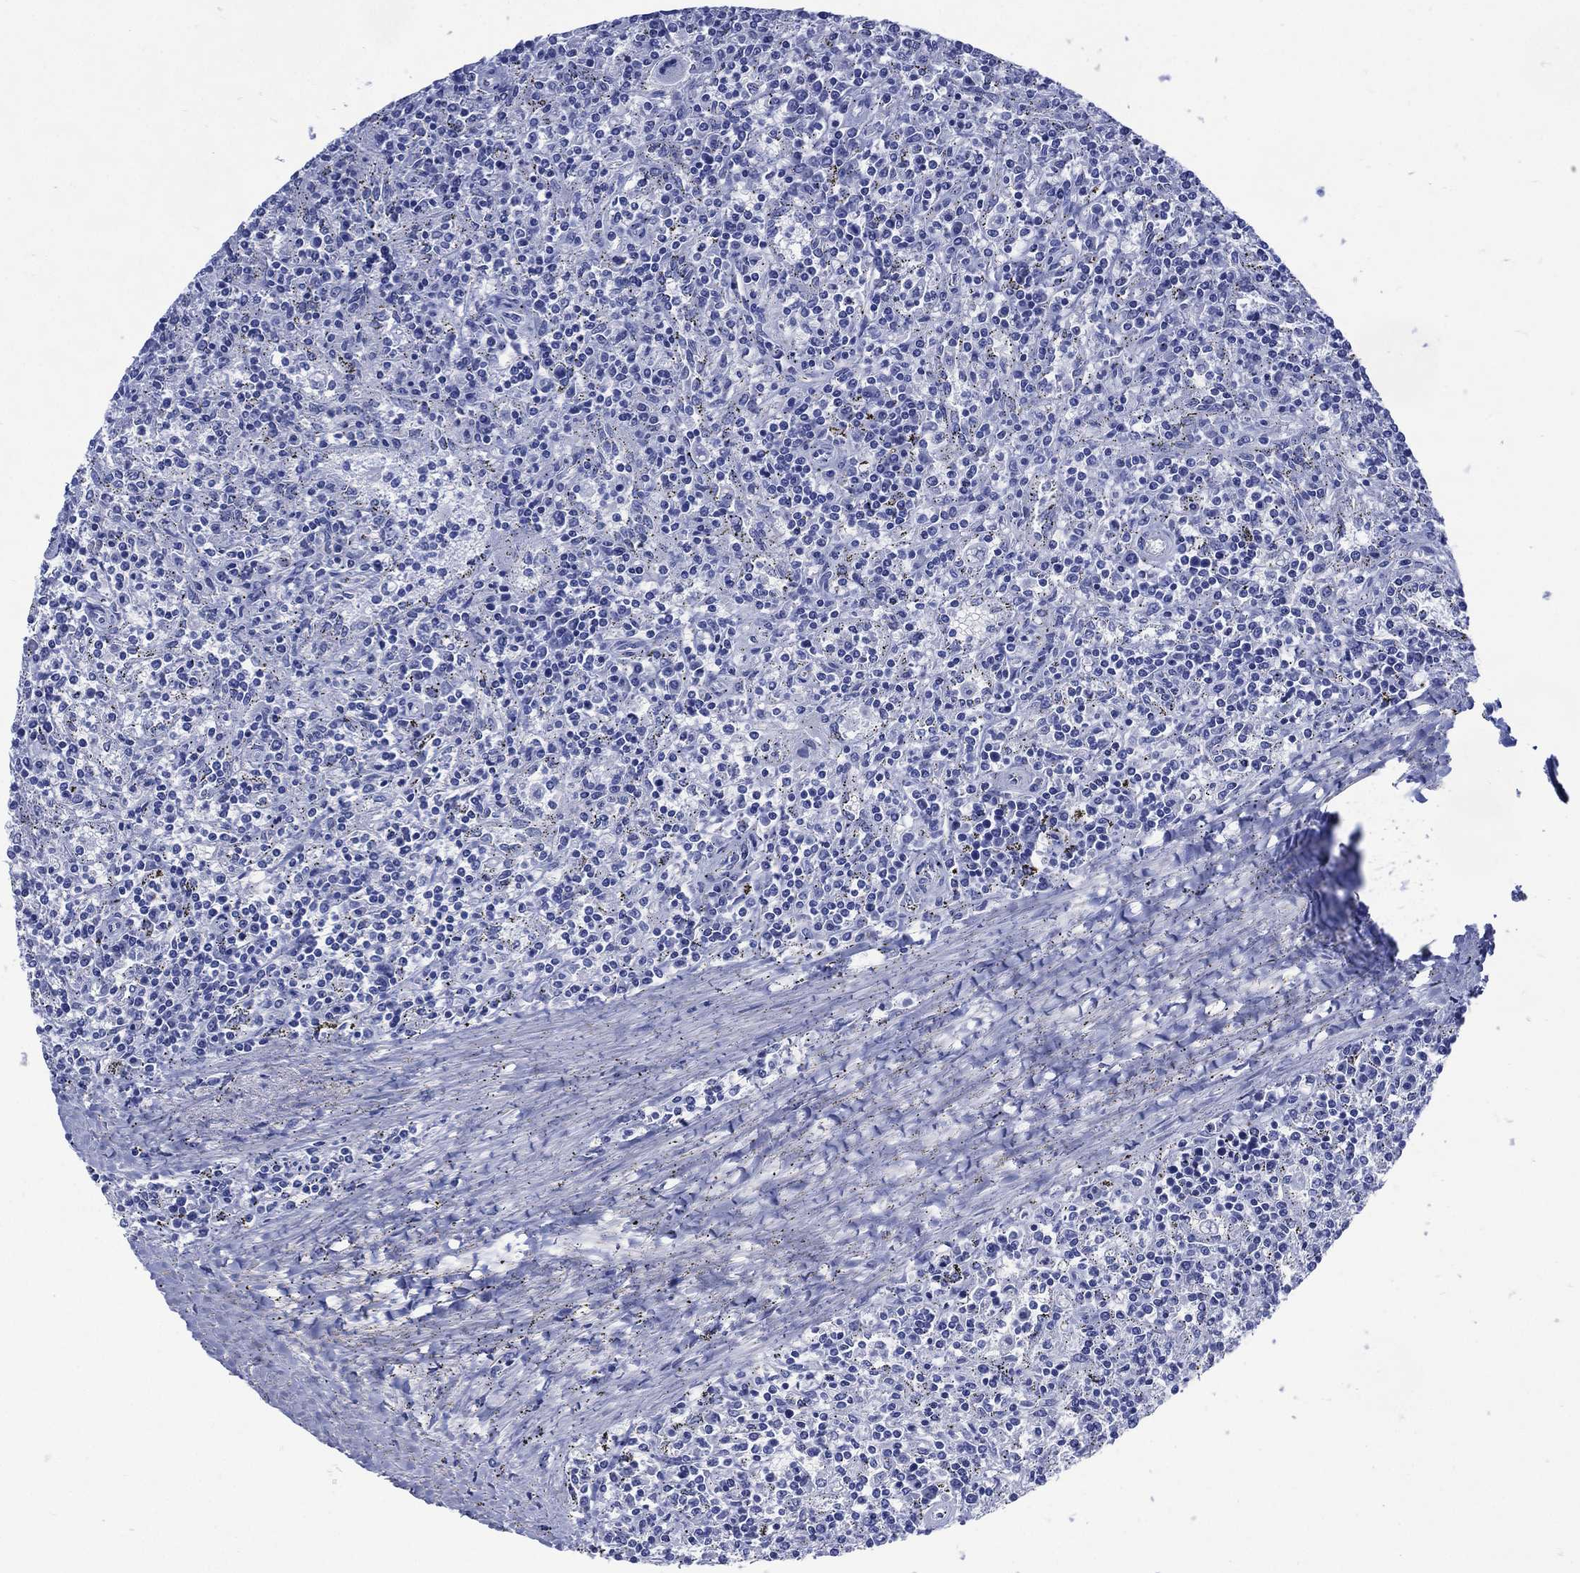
{"staining": {"intensity": "negative", "quantity": "none", "location": "none"}, "tissue": "lymphoma", "cell_type": "Tumor cells", "image_type": "cancer", "snomed": [{"axis": "morphology", "description": "Malignant lymphoma, non-Hodgkin's type, Low grade"}, {"axis": "topography", "description": "Spleen"}], "caption": "The histopathology image reveals no staining of tumor cells in lymphoma.", "gene": "SHCBP1L", "patient": {"sex": "male", "age": 62}}